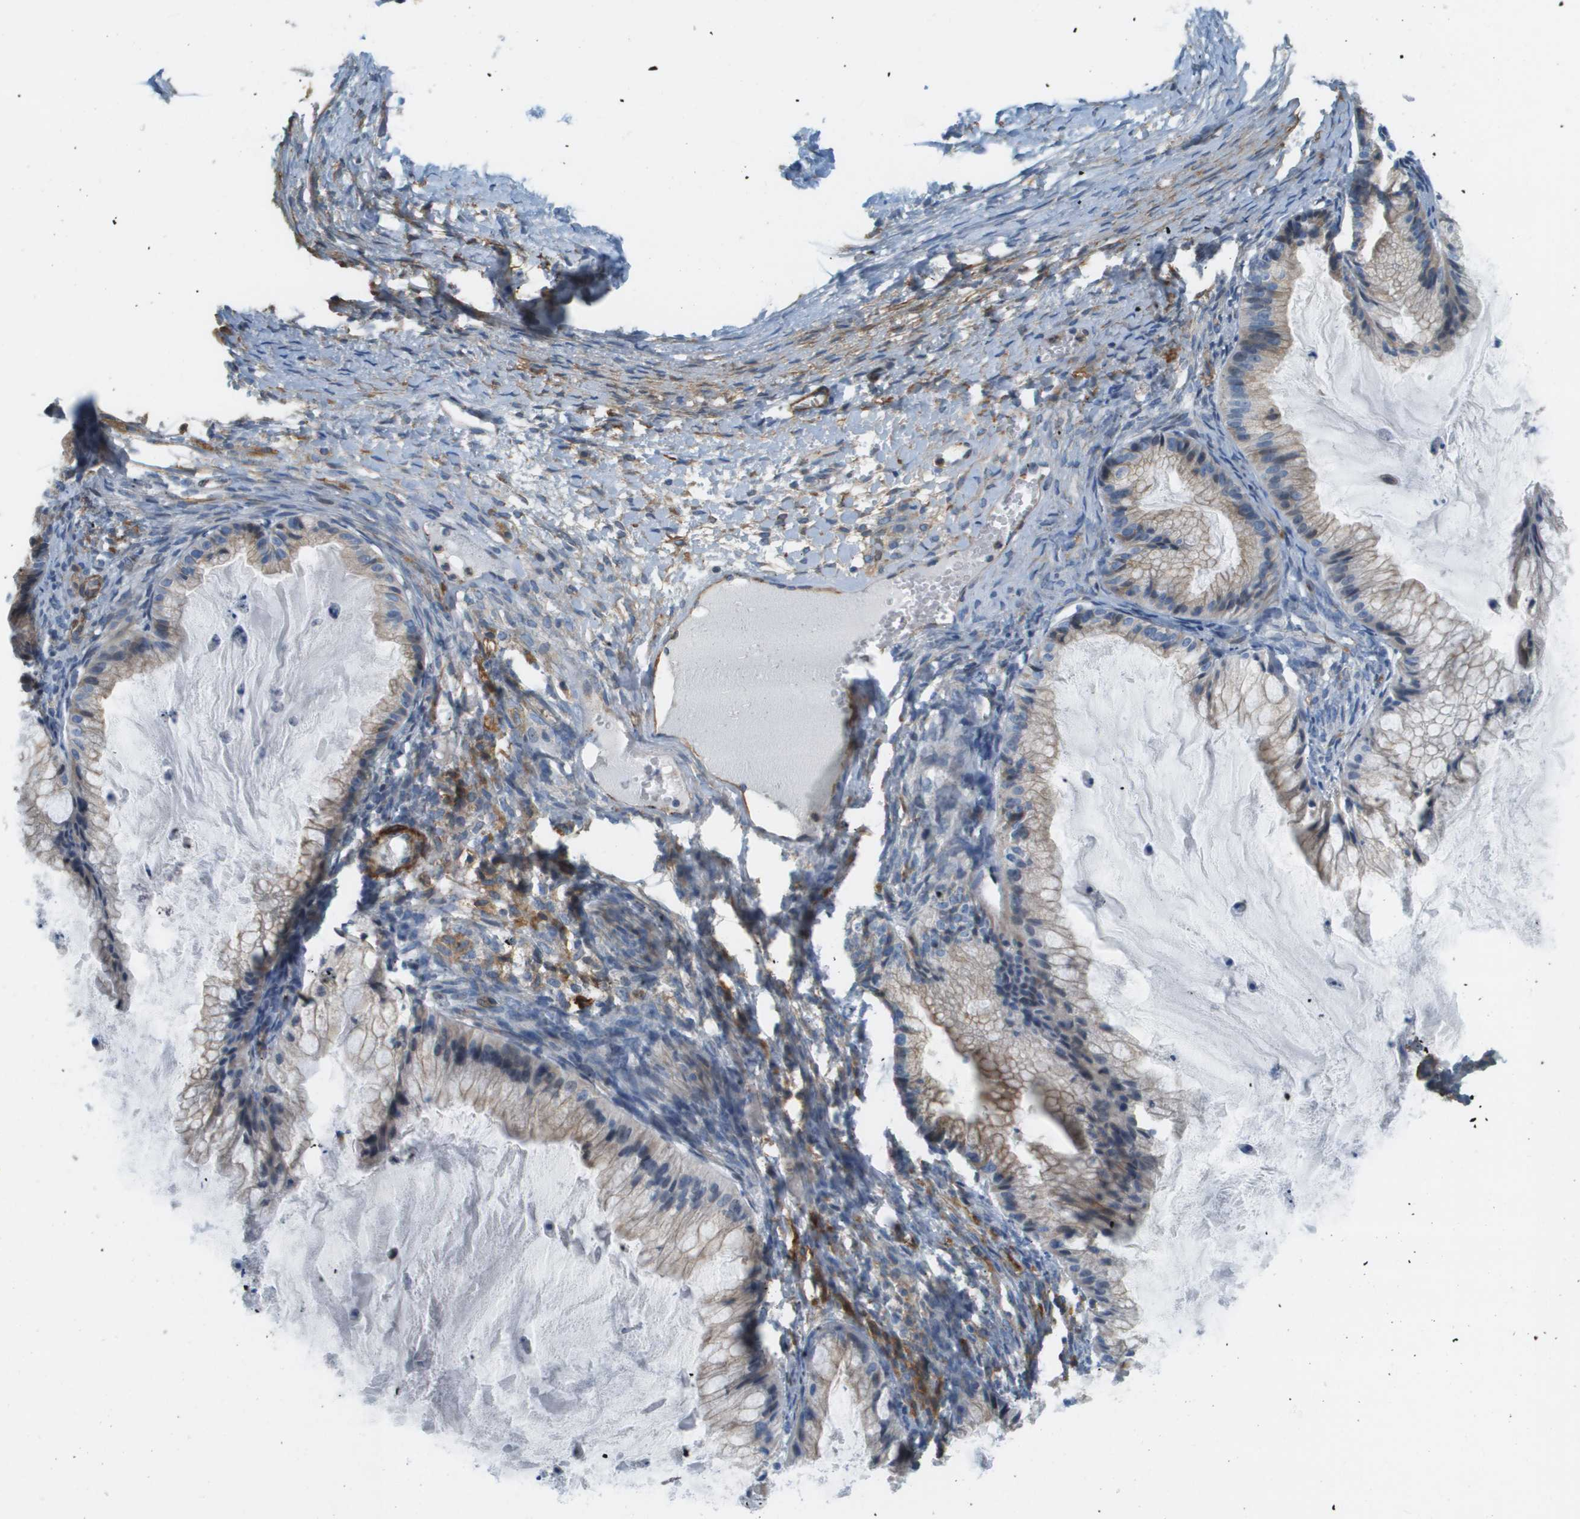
{"staining": {"intensity": "weak", "quantity": "25%-75%", "location": "cytoplasmic/membranous"}, "tissue": "ovarian cancer", "cell_type": "Tumor cells", "image_type": "cancer", "snomed": [{"axis": "morphology", "description": "Cystadenocarcinoma, mucinous, NOS"}, {"axis": "topography", "description": "Ovary"}], "caption": "A histopathology image of ovarian cancer (mucinous cystadenocarcinoma) stained for a protein reveals weak cytoplasmic/membranous brown staining in tumor cells. The protein is stained brown, and the nuclei are stained in blue (DAB IHC with brightfield microscopy, high magnification).", "gene": "MYH11", "patient": {"sex": "female", "age": 57}}